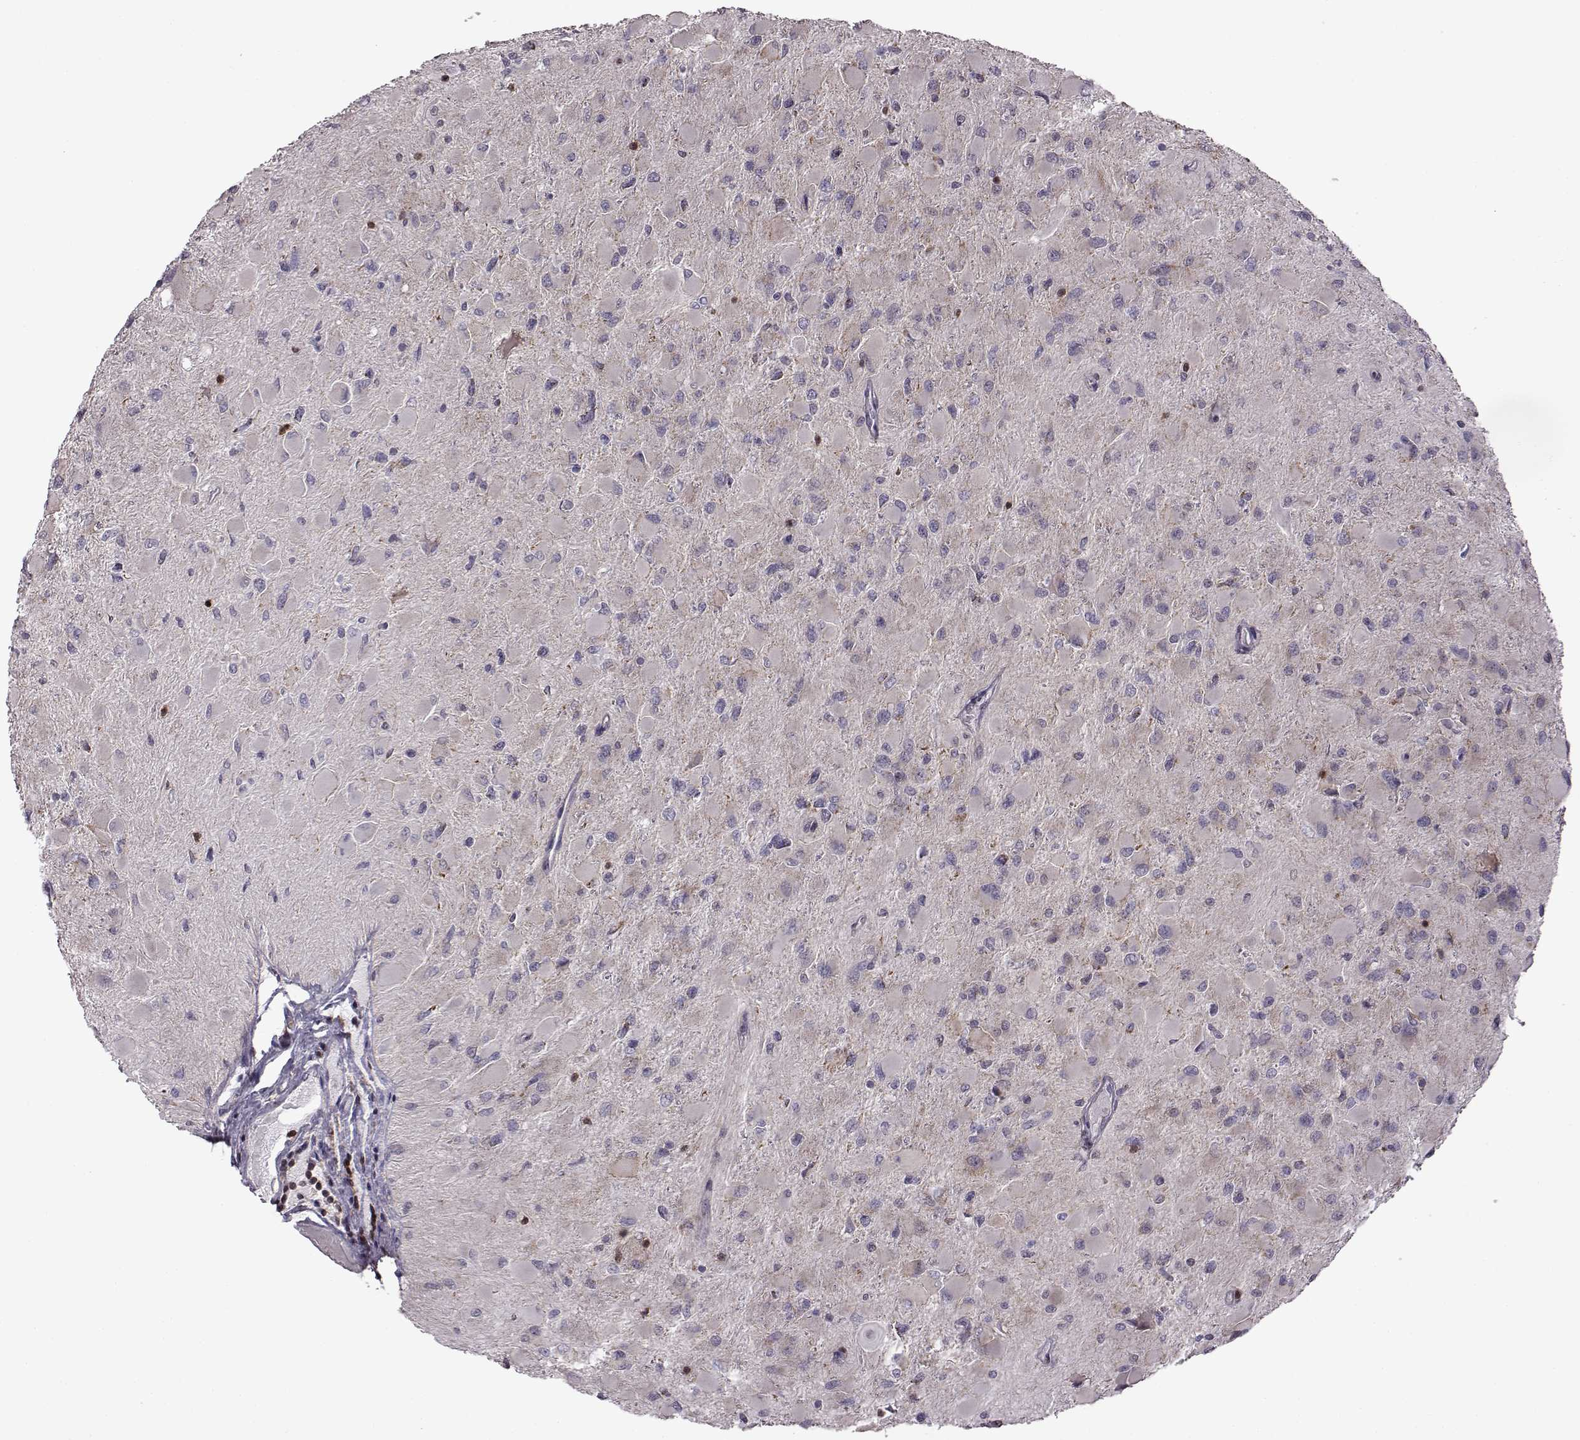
{"staining": {"intensity": "negative", "quantity": "none", "location": "none"}, "tissue": "glioma", "cell_type": "Tumor cells", "image_type": "cancer", "snomed": [{"axis": "morphology", "description": "Glioma, malignant, High grade"}, {"axis": "topography", "description": "Cerebral cortex"}], "caption": "Immunohistochemistry of human glioma shows no positivity in tumor cells.", "gene": "DOK2", "patient": {"sex": "female", "age": 36}}